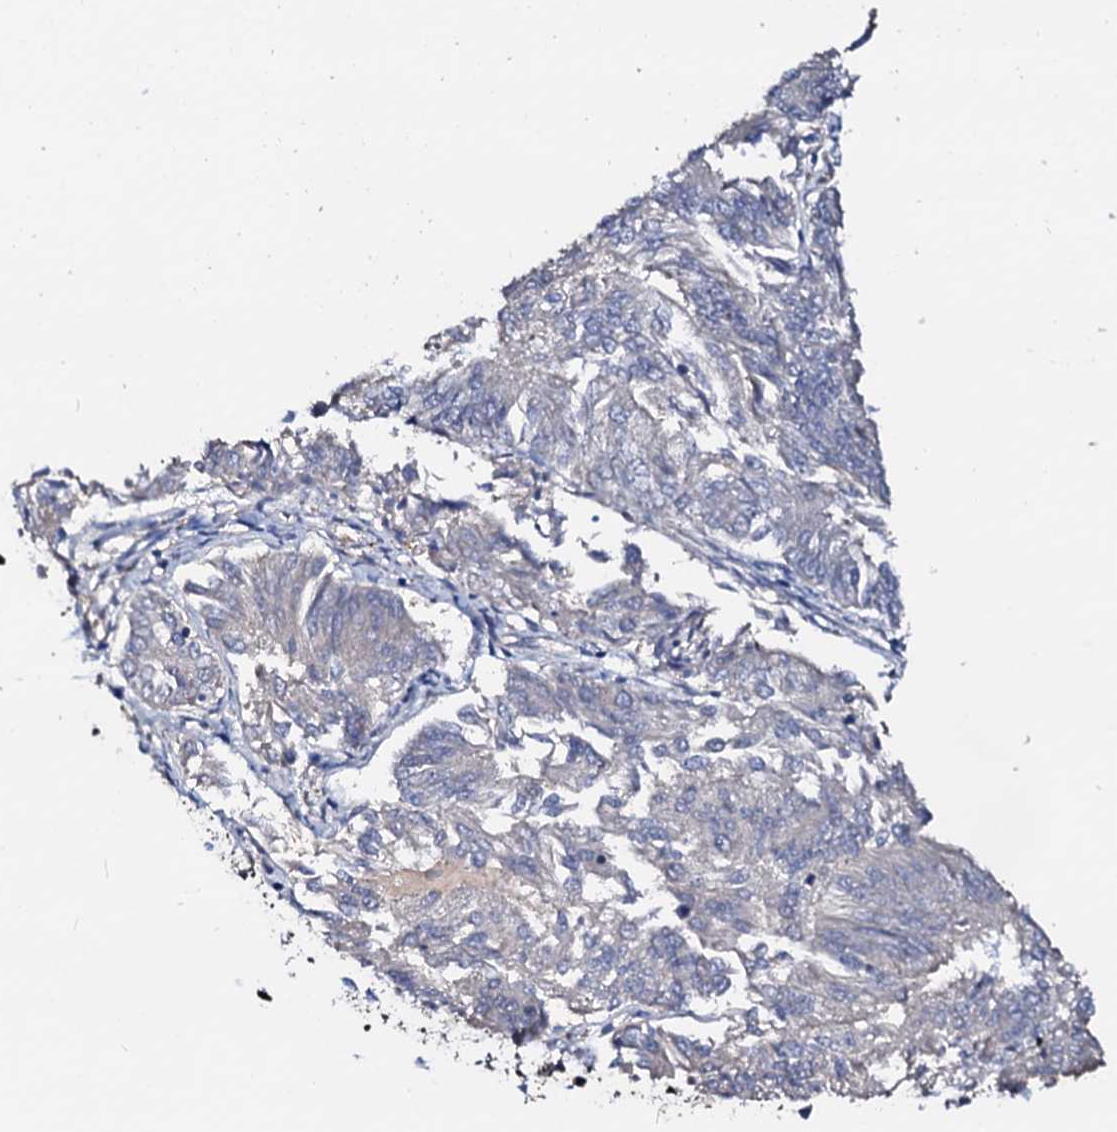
{"staining": {"intensity": "negative", "quantity": "none", "location": "none"}, "tissue": "endometrial cancer", "cell_type": "Tumor cells", "image_type": "cancer", "snomed": [{"axis": "morphology", "description": "Adenocarcinoma, NOS"}, {"axis": "topography", "description": "Endometrium"}], "caption": "An IHC image of endometrial cancer (adenocarcinoma) is shown. There is no staining in tumor cells of endometrial cancer (adenocarcinoma).", "gene": "CSKMT", "patient": {"sex": "female", "age": 58}}